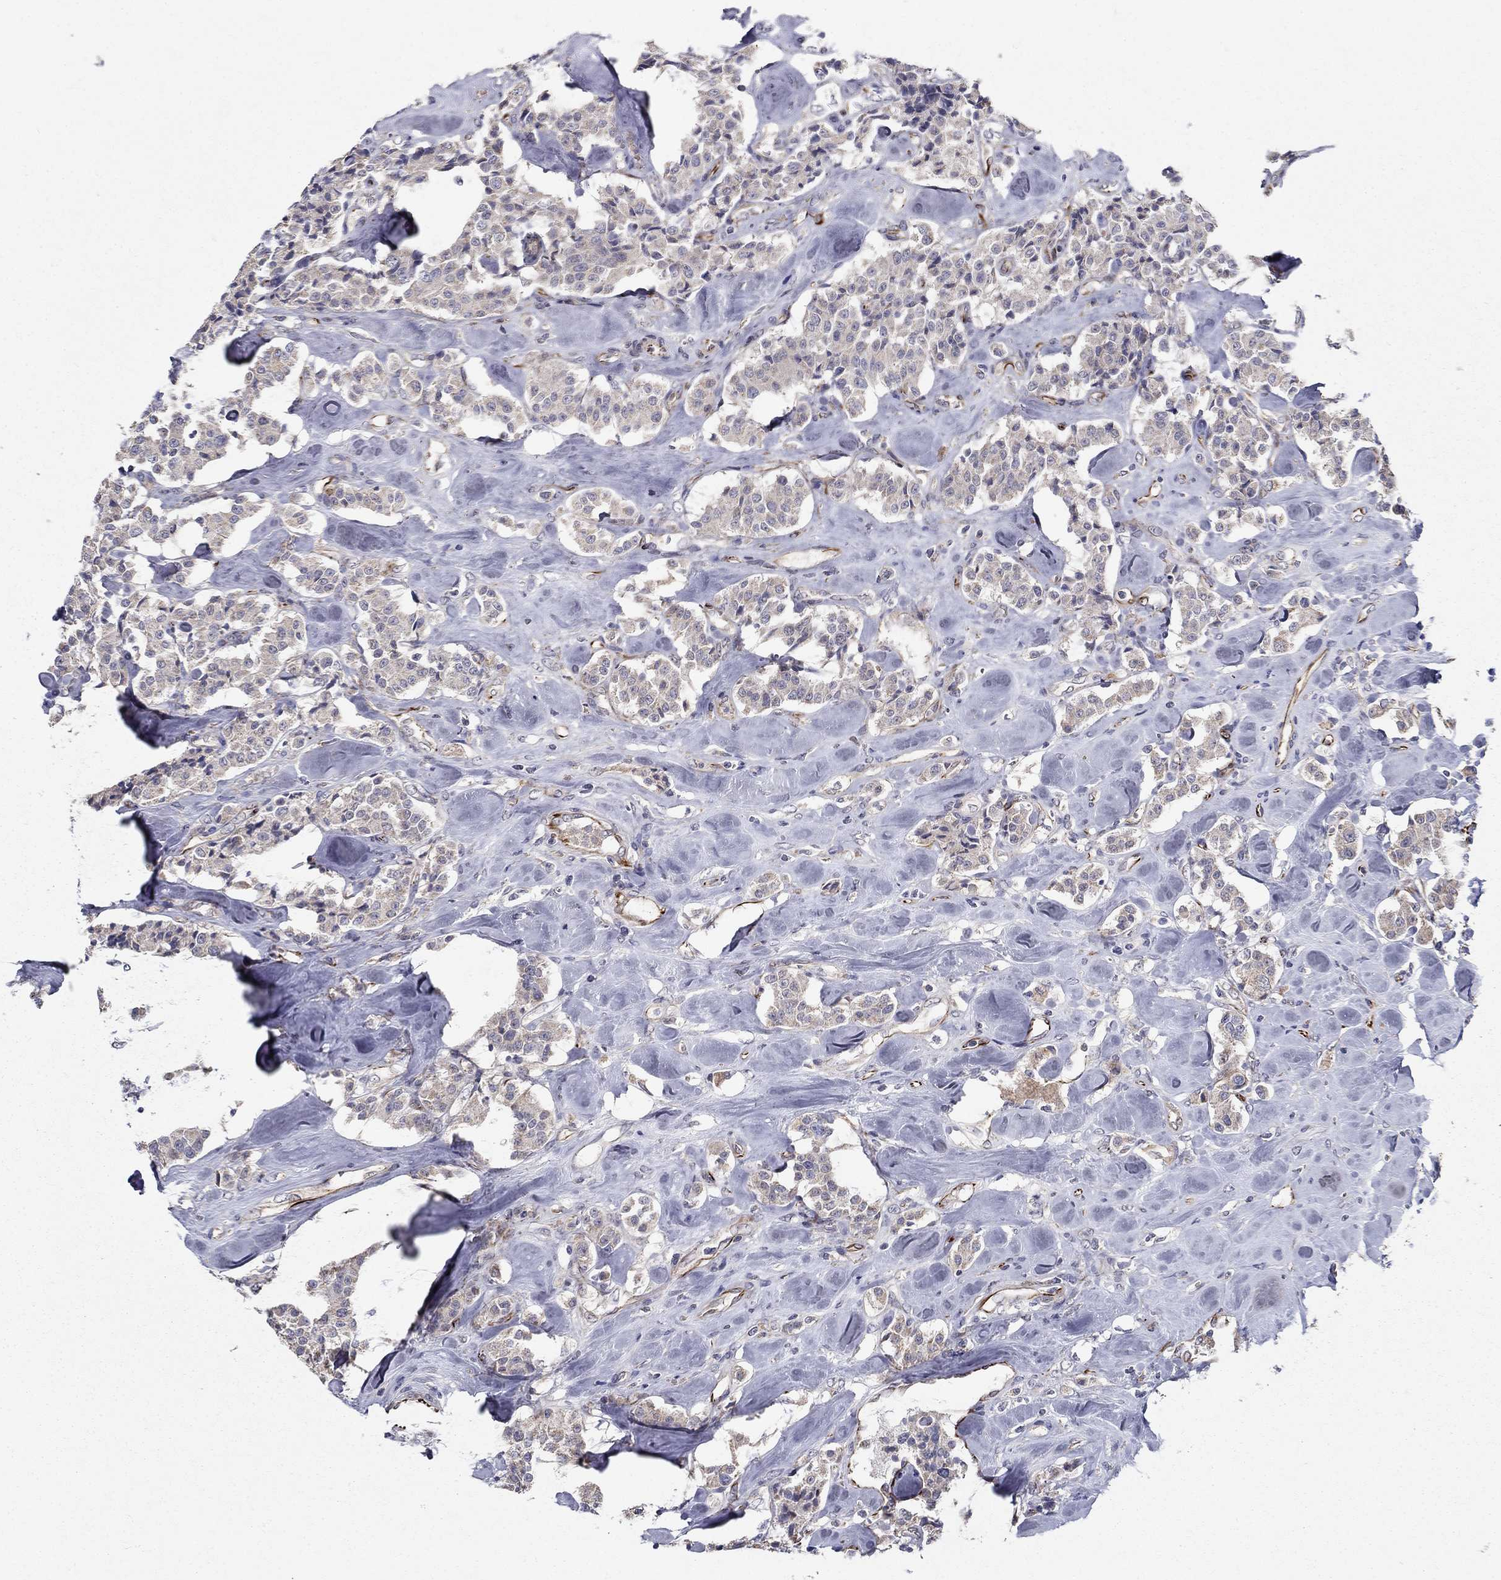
{"staining": {"intensity": "negative", "quantity": "none", "location": "none"}, "tissue": "carcinoid", "cell_type": "Tumor cells", "image_type": "cancer", "snomed": [{"axis": "morphology", "description": "Carcinoid, malignant, NOS"}, {"axis": "topography", "description": "Pancreas"}], "caption": "The histopathology image demonstrates no significant positivity in tumor cells of carcinoid.", "gene": "LACTB2", "patient": {"sex": "male", "age": 41}}